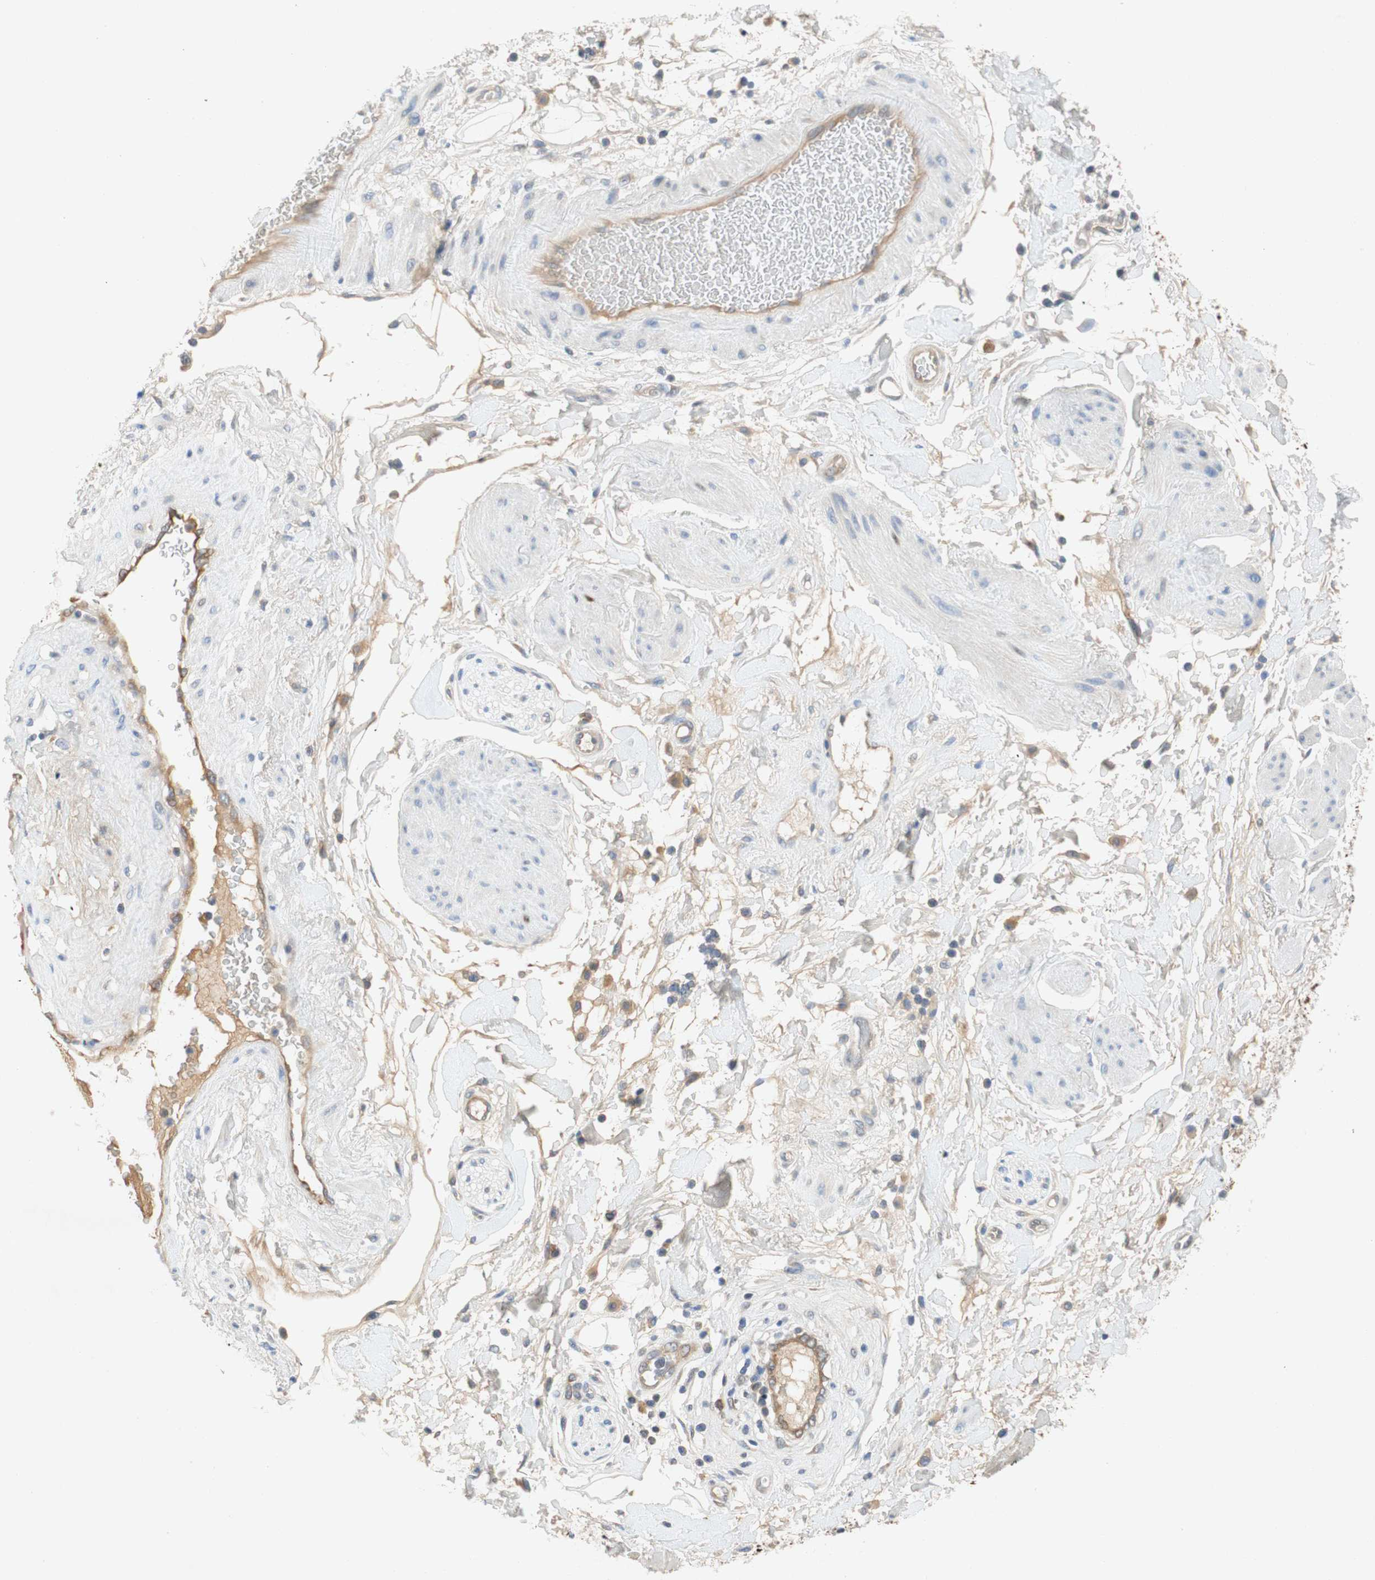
{"staining": {"intensity": "negative", "quantity": "none", "location": "none"}, "tissue": "adipose tissue", "cell_type": "Adipocytes", "image_type": "normal", "snomed": [{"axis": "morphology", "description": "Normal tissue, NOS"}, {"axis": "topography", "description": "Soft tissue"}, {"axis": "topography", "description": "Peripheral nerve tissue"}], "caption": "Immunohistochemistry (IHC) of unremarkable adipose tissue shows no positivity in adipocytes.", "gene": "RELB", "patient": {"sex": "female", "age": 71}}